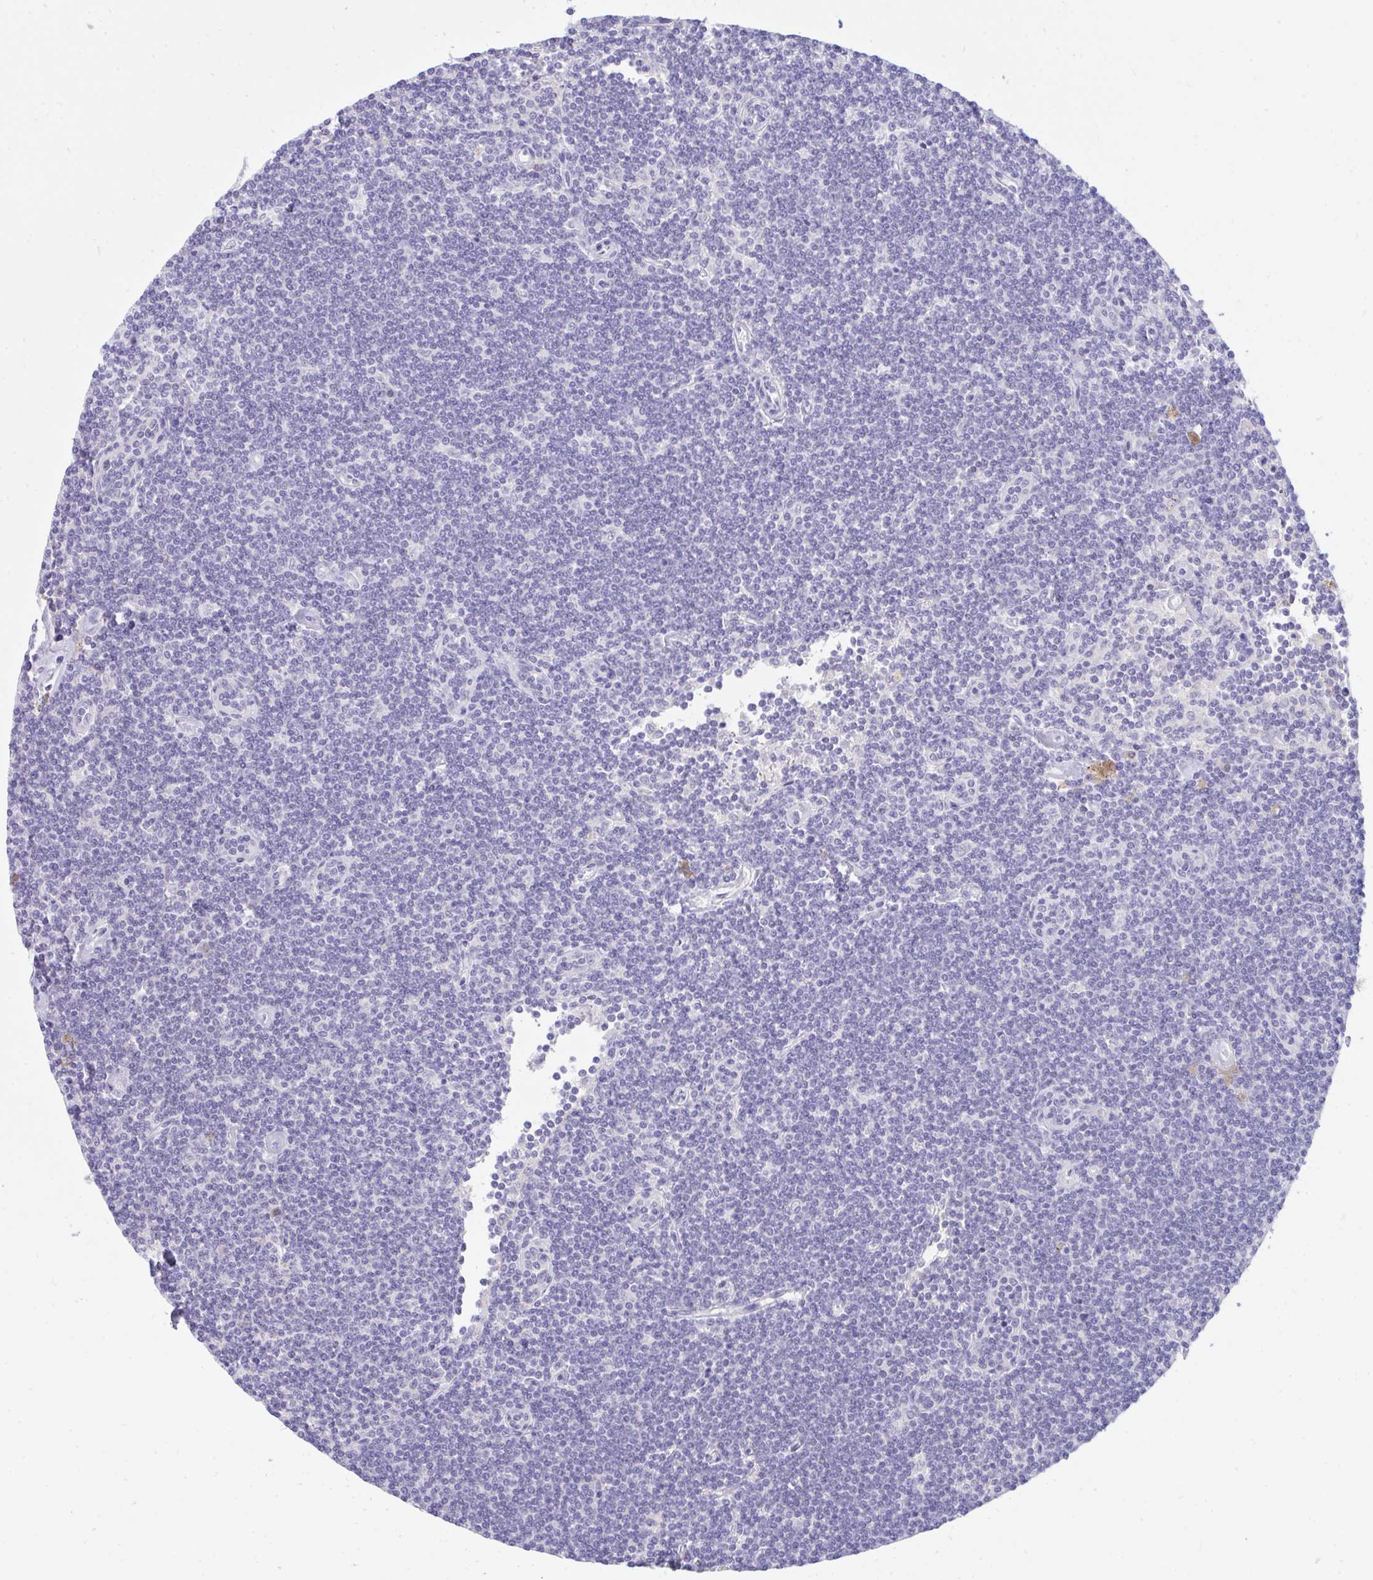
{"staining": {"intensity": "negative", "quantity": "none", "location": "none"}, "tissue": "lymphoma", "cell_type": "Tumor cells", "image_type": "cancer", "snomed": [{"axis": "morphology", "description": "Malignant lymphoma, non-Hodgkin's type, Low grade"}, {"axis": "topography", "description": "Lymph node"}], "caption": "Tumor cells show no significant protein expression in lymphoma. (Brightfield microscopy of DAB (3,3'-diaminobenzidine) immunohistochemistry at high magnification).", "gene": "C19orf54", "patient": {"sex": "female", "age": 73}}